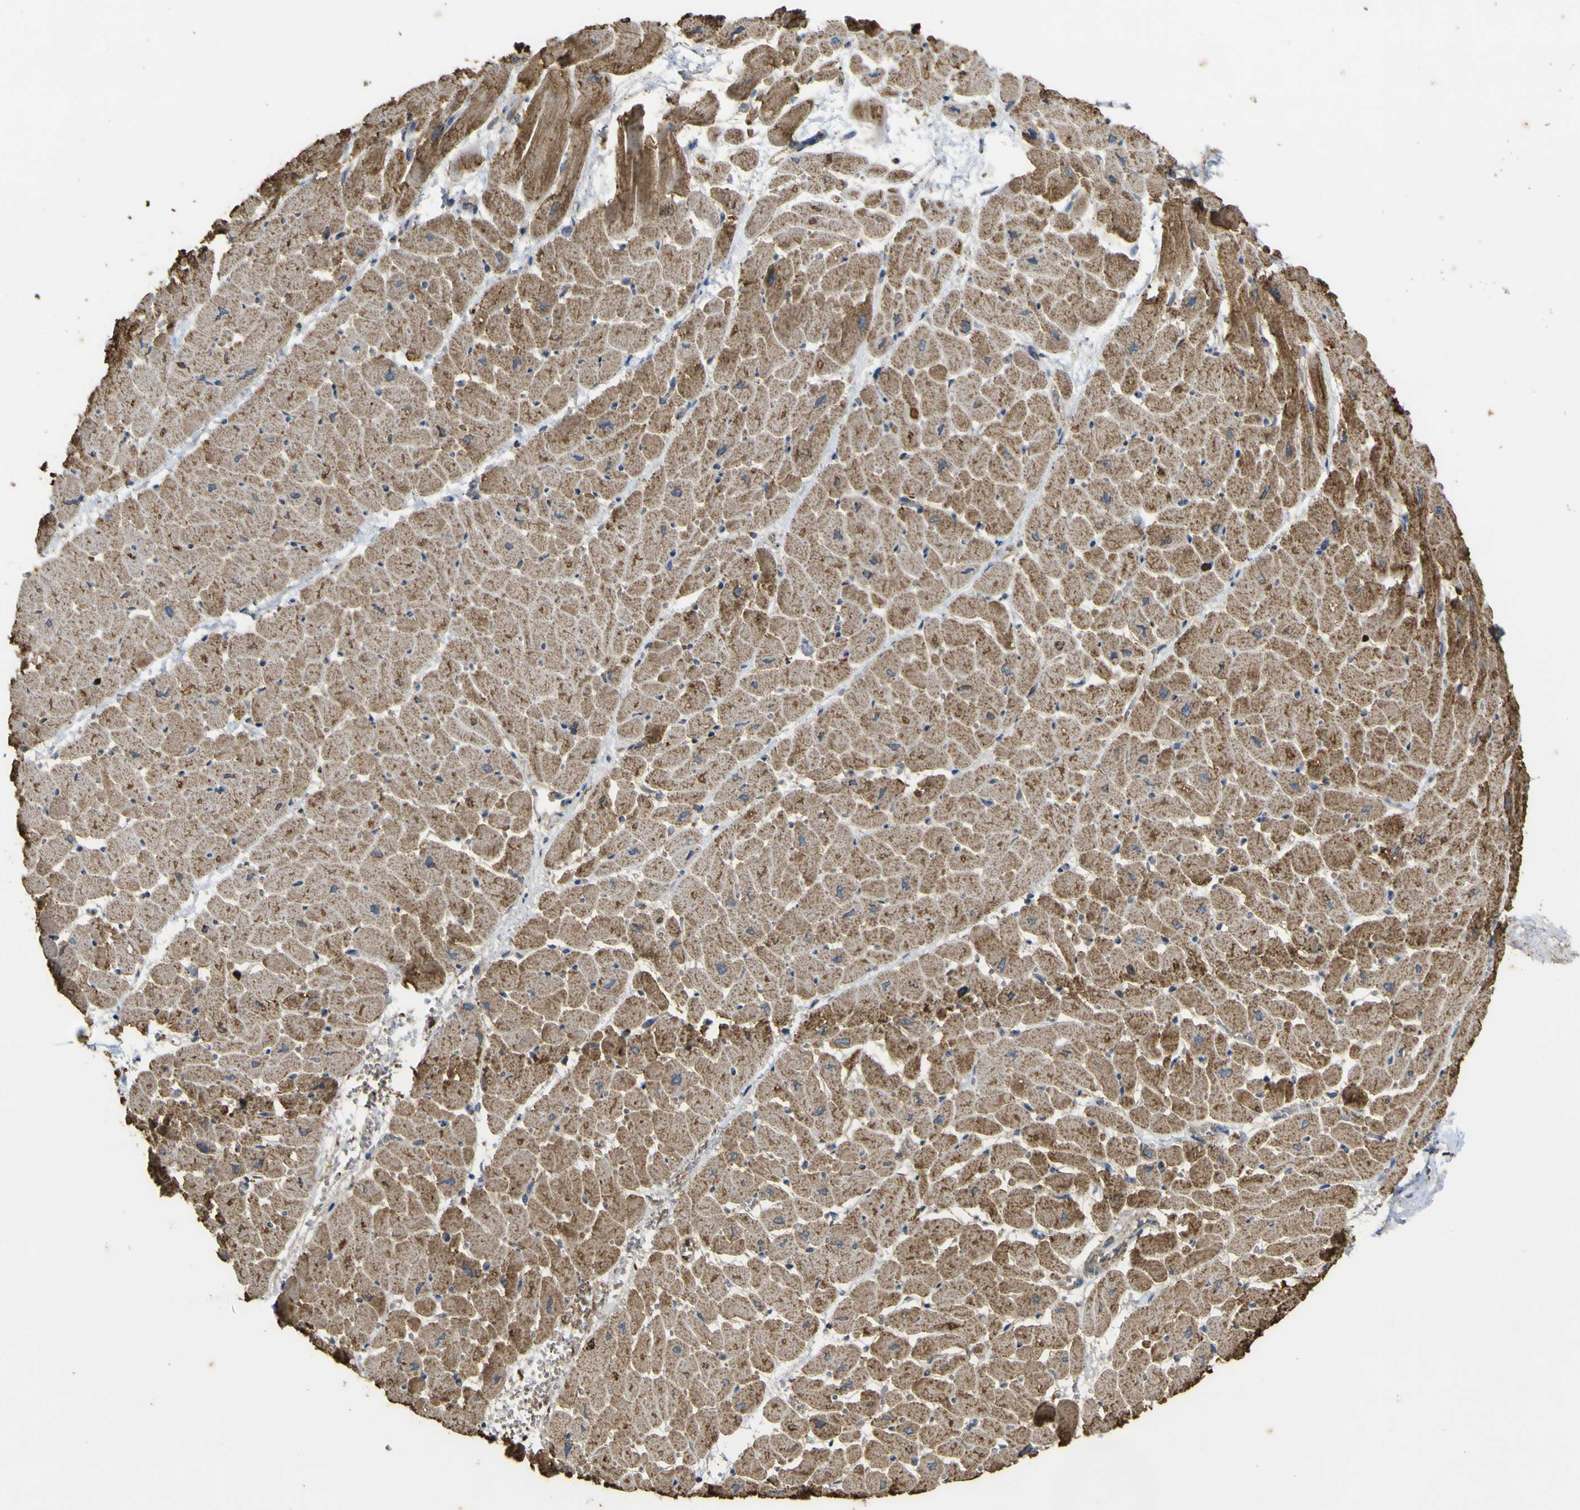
{"staining": {"intensity": "moderate", "quantity": ">75%", "location": "cytoplasmic/membranous"}, "tissue": "heart muscle", "cell_type": "Cardiomyocytes", "image_type": "normal", "snomed": [{"axis": "morphology", "description": "Normal tissue, NOS"}, {"axis": "topography", "description": "Heart"}], "caption": "High-power microscopy captured an IHC micrograph of benign heart muscle, revealing moderate cytoplasmic/membranous expression in approximately >75% of cardiomyocytes.", "gene": "ACSL3", "patient": {"sex": "male", "age": 45}}